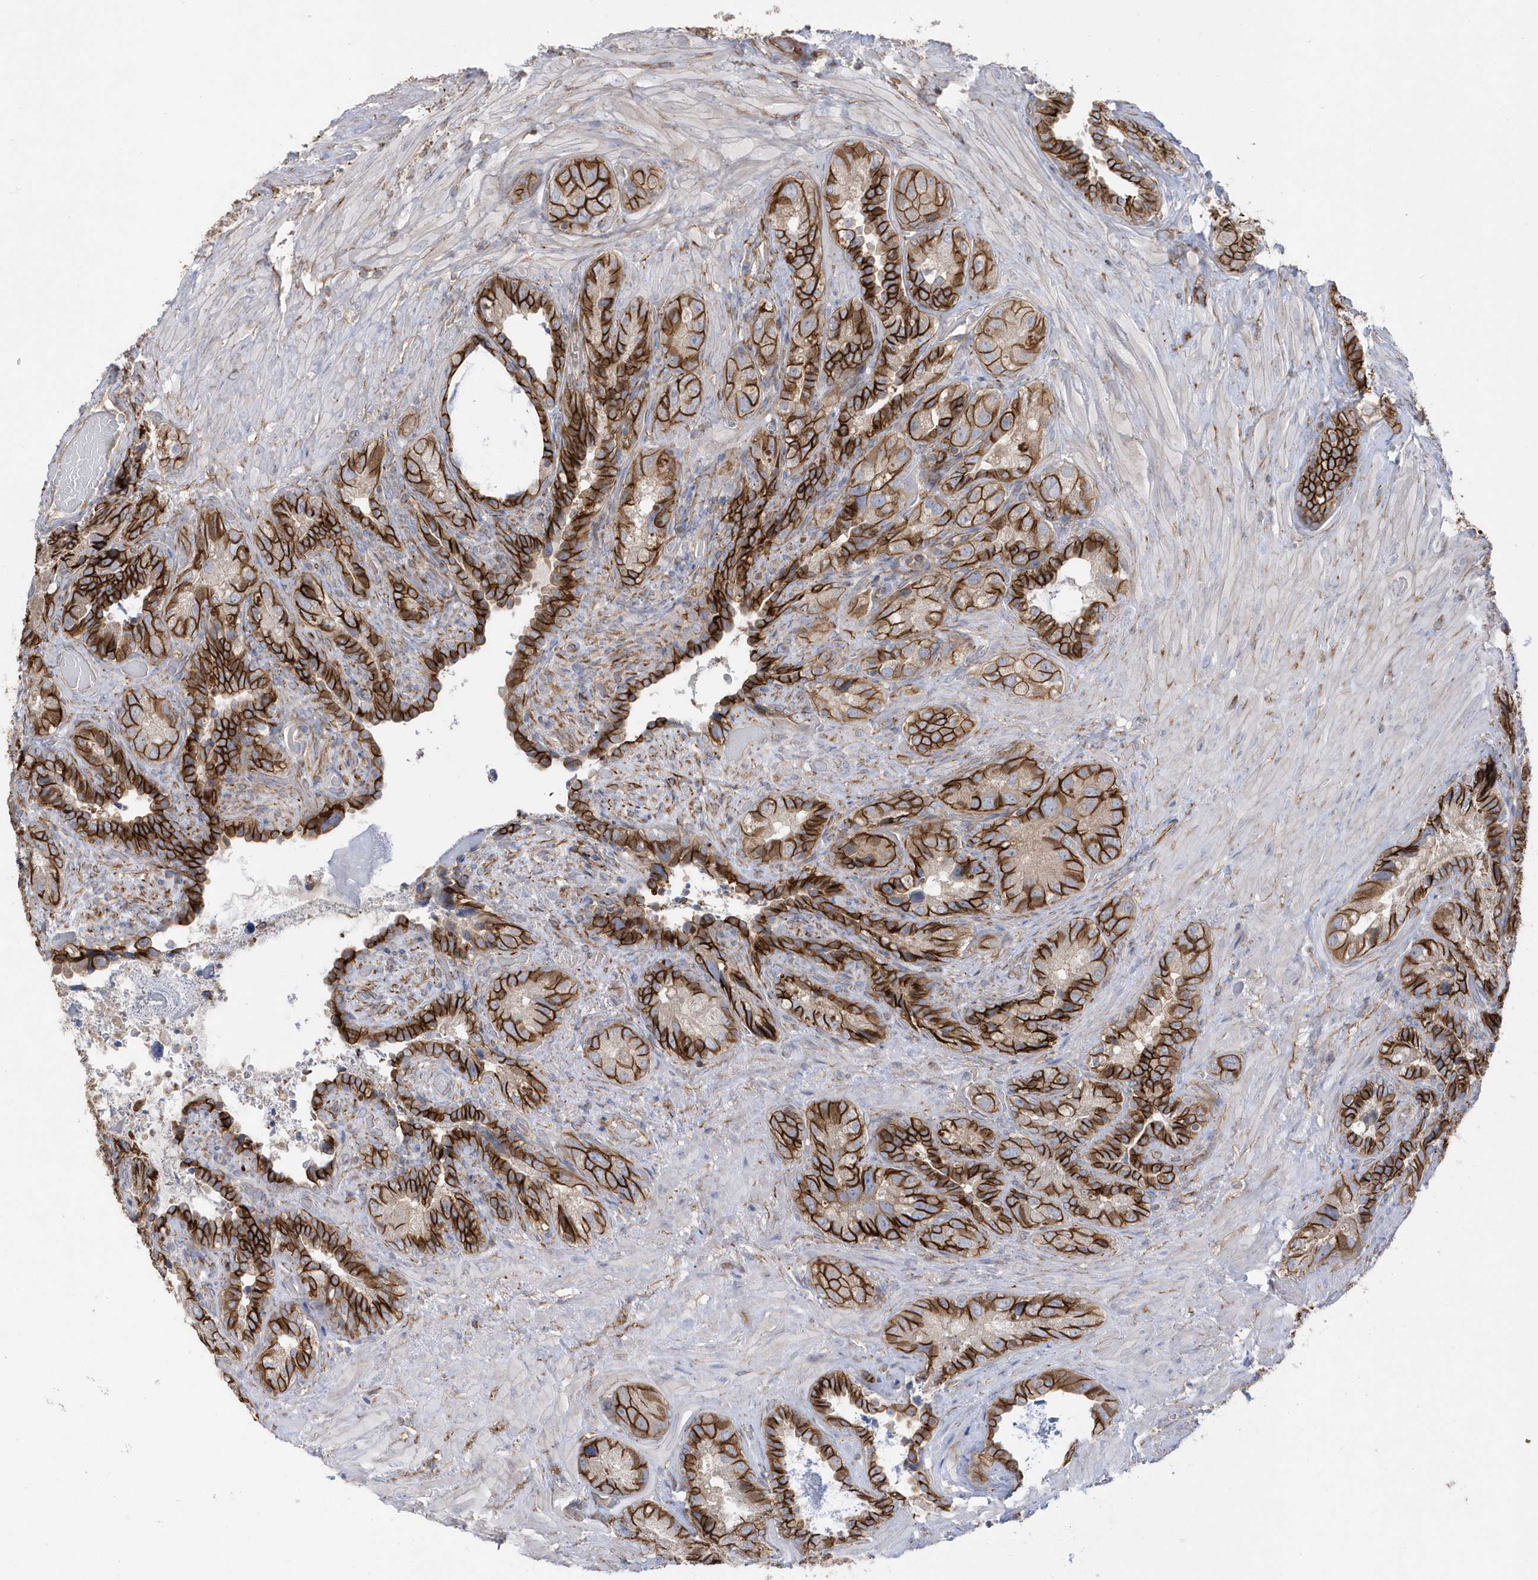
{"staining": {"intensity": "strong", "quantity": ">75%", "location": "cytoplasmic/membranous"}, "tissue": "seminal vesicle", "cell_type": "Glandular cells", "image_type": "normal", "snomed": [{"axis": "morphology", "description": "Normal tissue, NOS"}, {"axis": "topography", "description": "Seminal veicle"}, {"axis": "topography", "description": "Peripheral nerve tissue"}], "caption": "IHC of unremarkable seminal vesicle shows high levels of strong cytoplasmic/membranous positivity in about >75% of glandular cells.", "gene": "RAB17", "patient": {"sex": "male", "age": 67}}